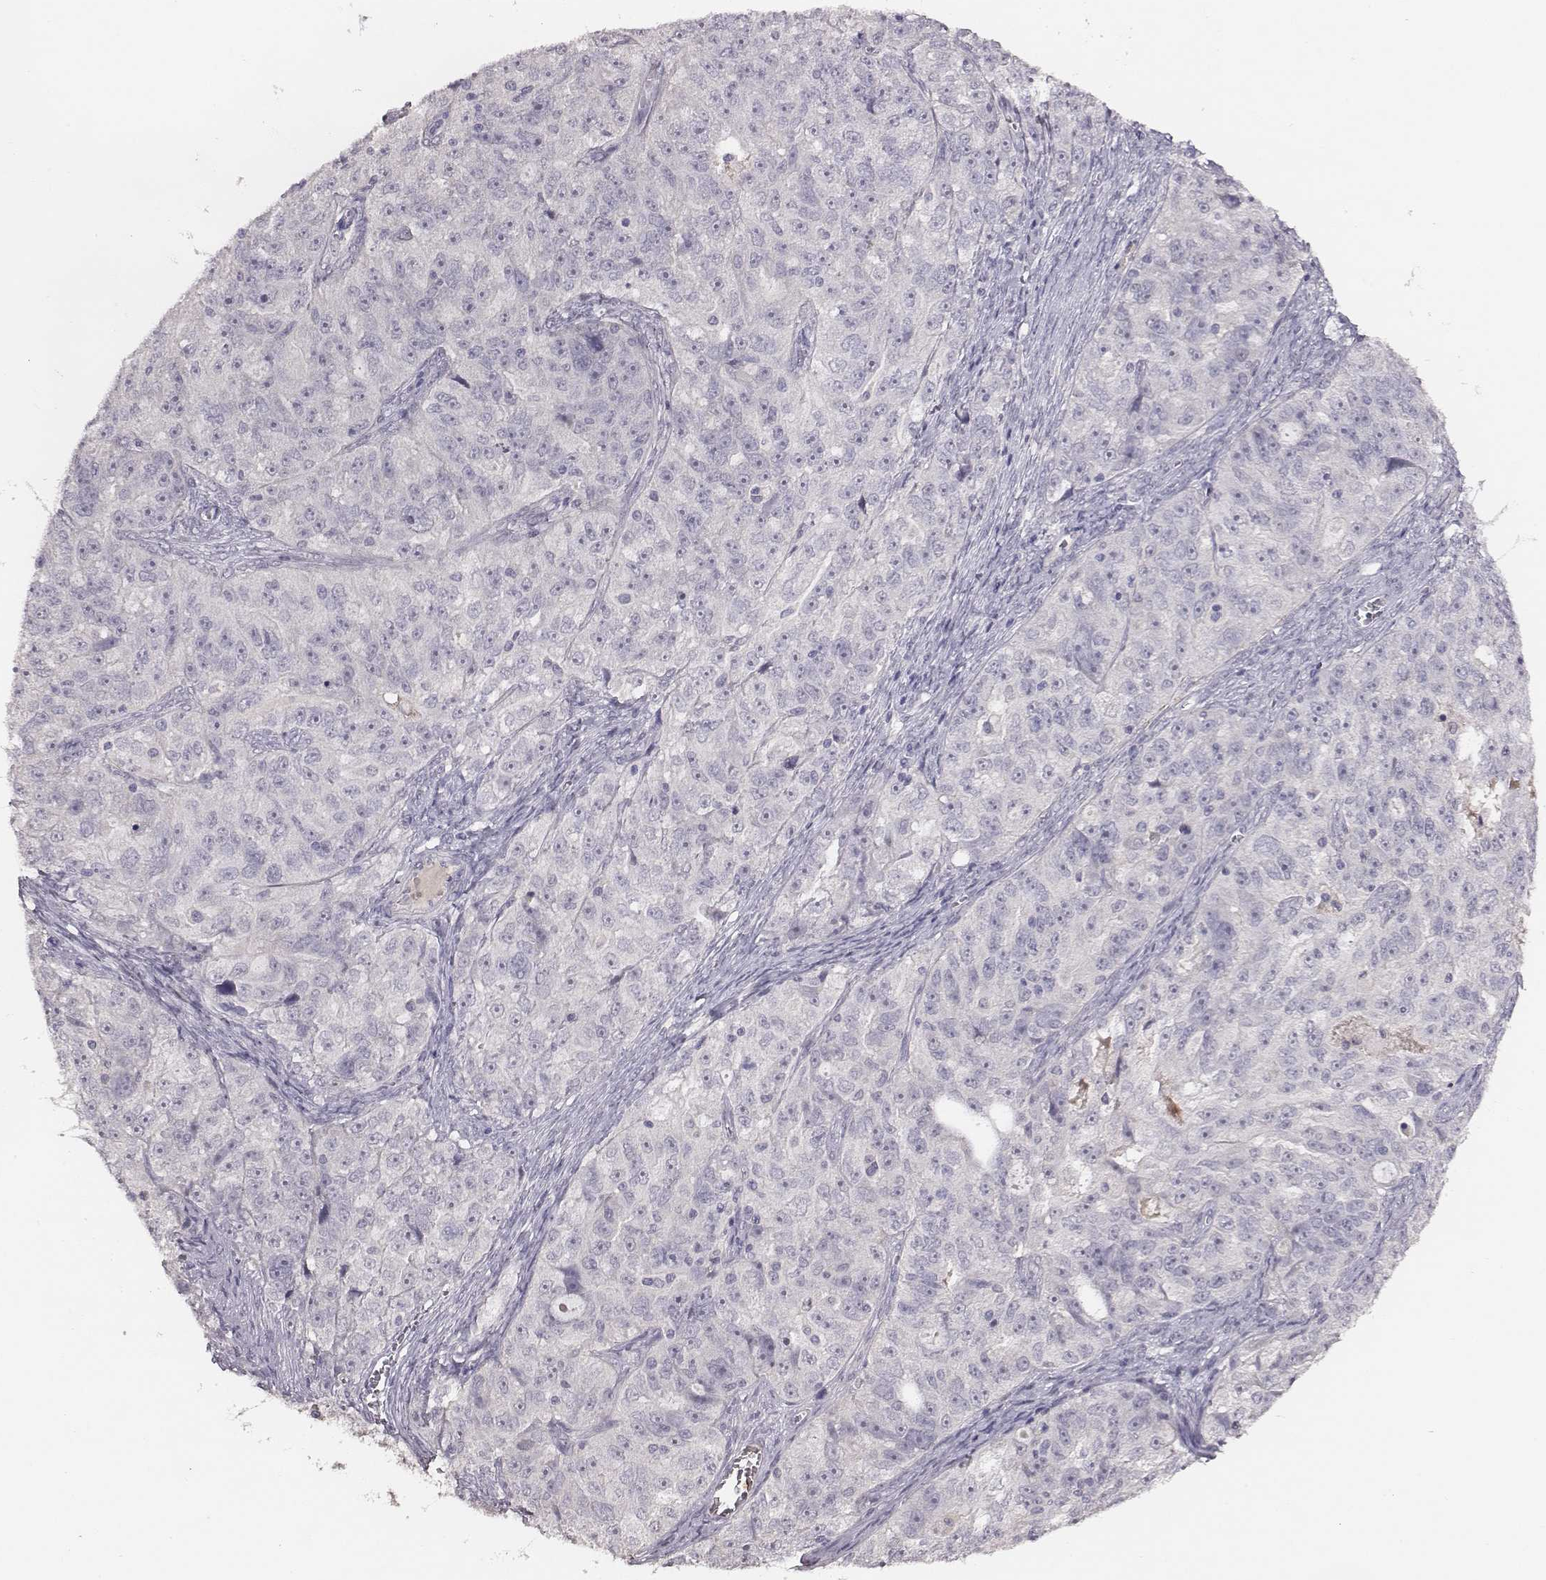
{"staining": {"intensity": "negative", "quantity": "none", "location": "none"}, "tissue": "ovarian cancer", "cell_type": "Tumor cells", "image_type": "cancer", "snomed": [{"axis": "morphology", "description": "Cystadenocarcinoma, serous, NOS"}, {"axis": "topography", "description": "Ovary"}], "caption": "High power microscopy image of an immunohistochemistry (IHC) histopathology image of ovarian serous cystadenocarcinoma, revealing no significant staining in tumor cells.", "gene": "SLC22A6", "patient": {"sex": "female", "age": 51}}